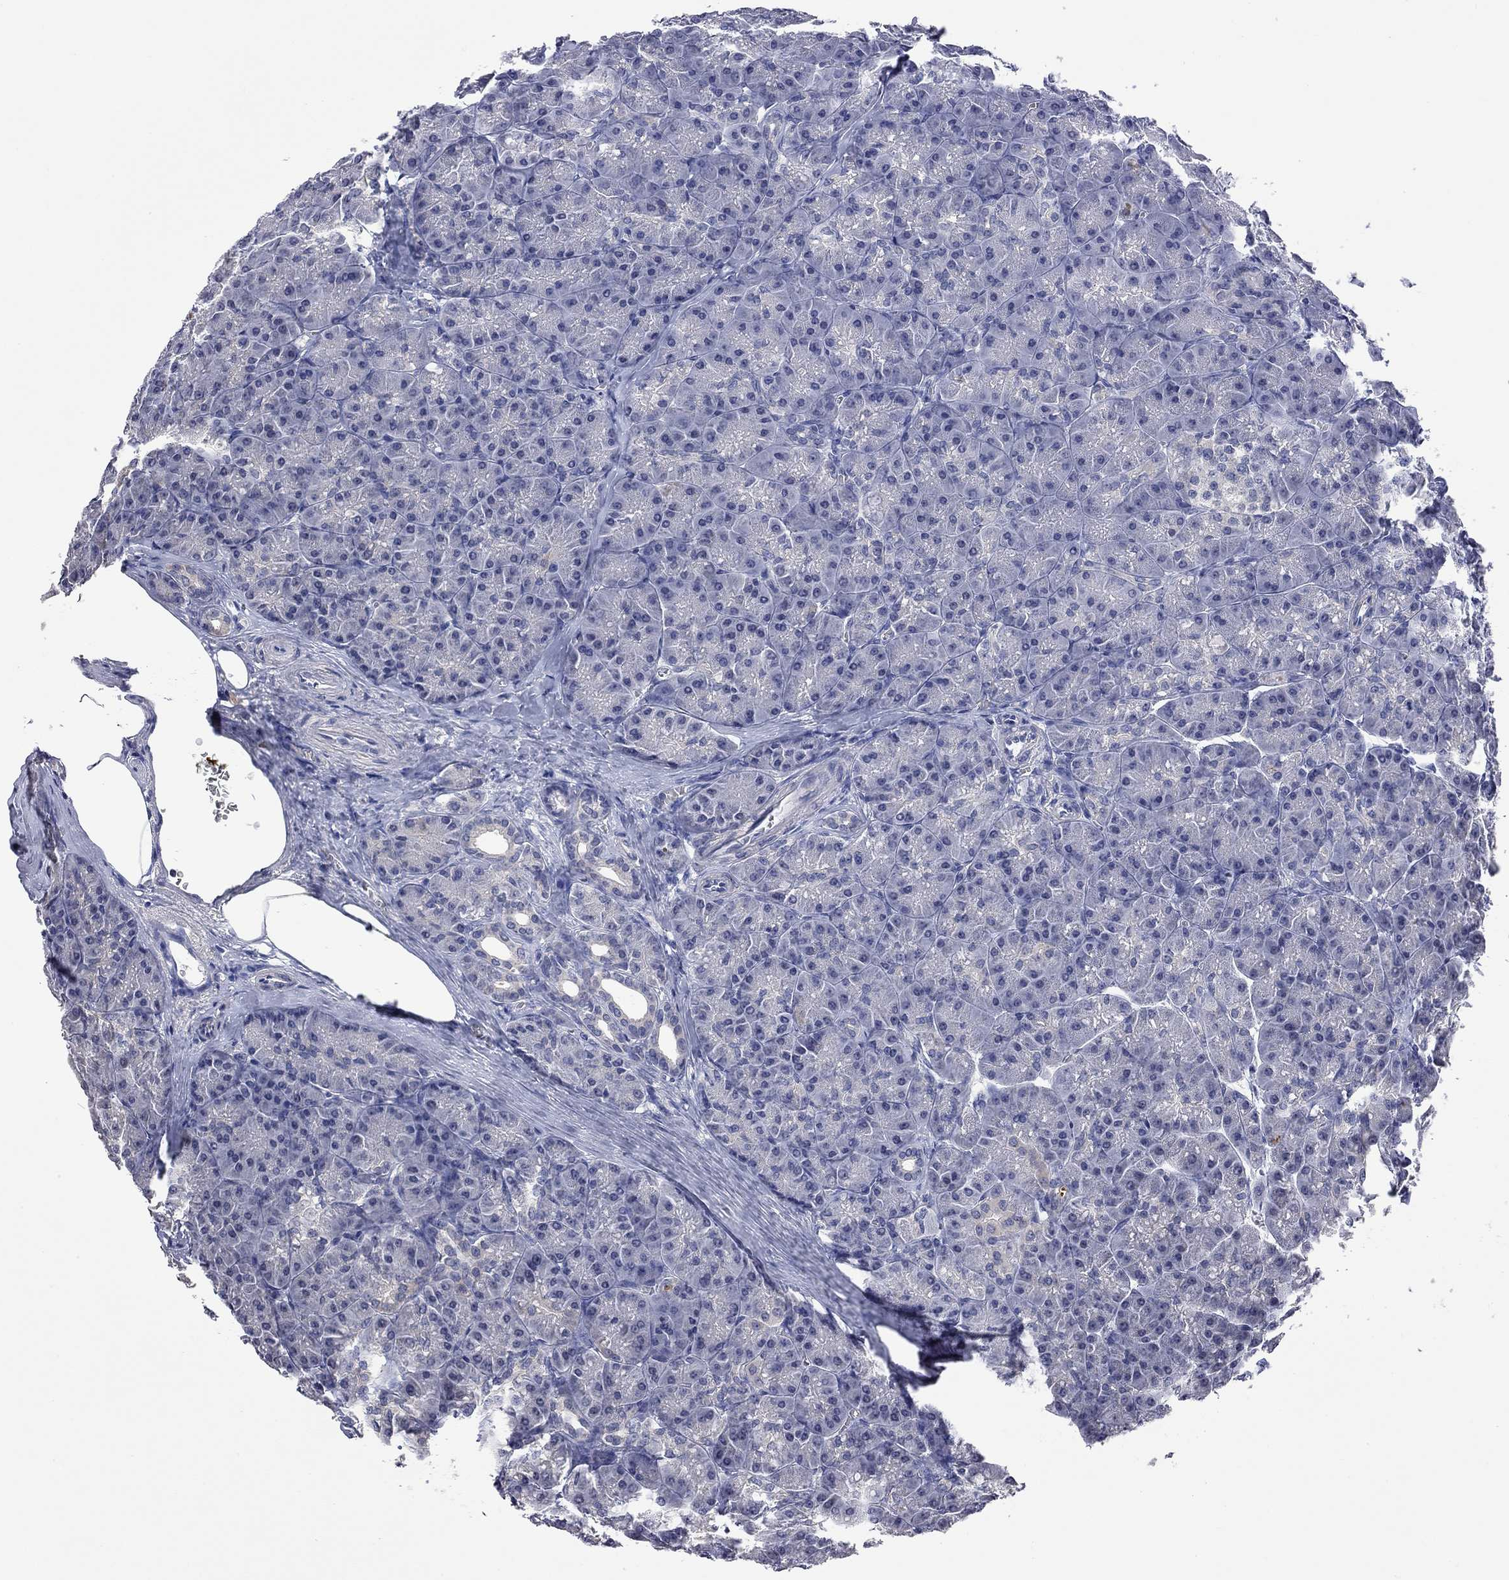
{"staining": {"intensity": "negative", "quantity": "none", "location": "none"}, "tissue": "pancreas", "cell_type": "Exocrine glandular cells", "image_type": "normal", "snomed": [{"axis": "morphology", "description": "Normal tissue, NOS"}, {"axis": "topography", "description": "Pancreas"}], "caption": "Immunohistochemistry (IHC) of benign pancreas reveals no expression in exocrine glandular cells.", "gene": "FABP12", "patient": {"sex": "male", "age": 57}}